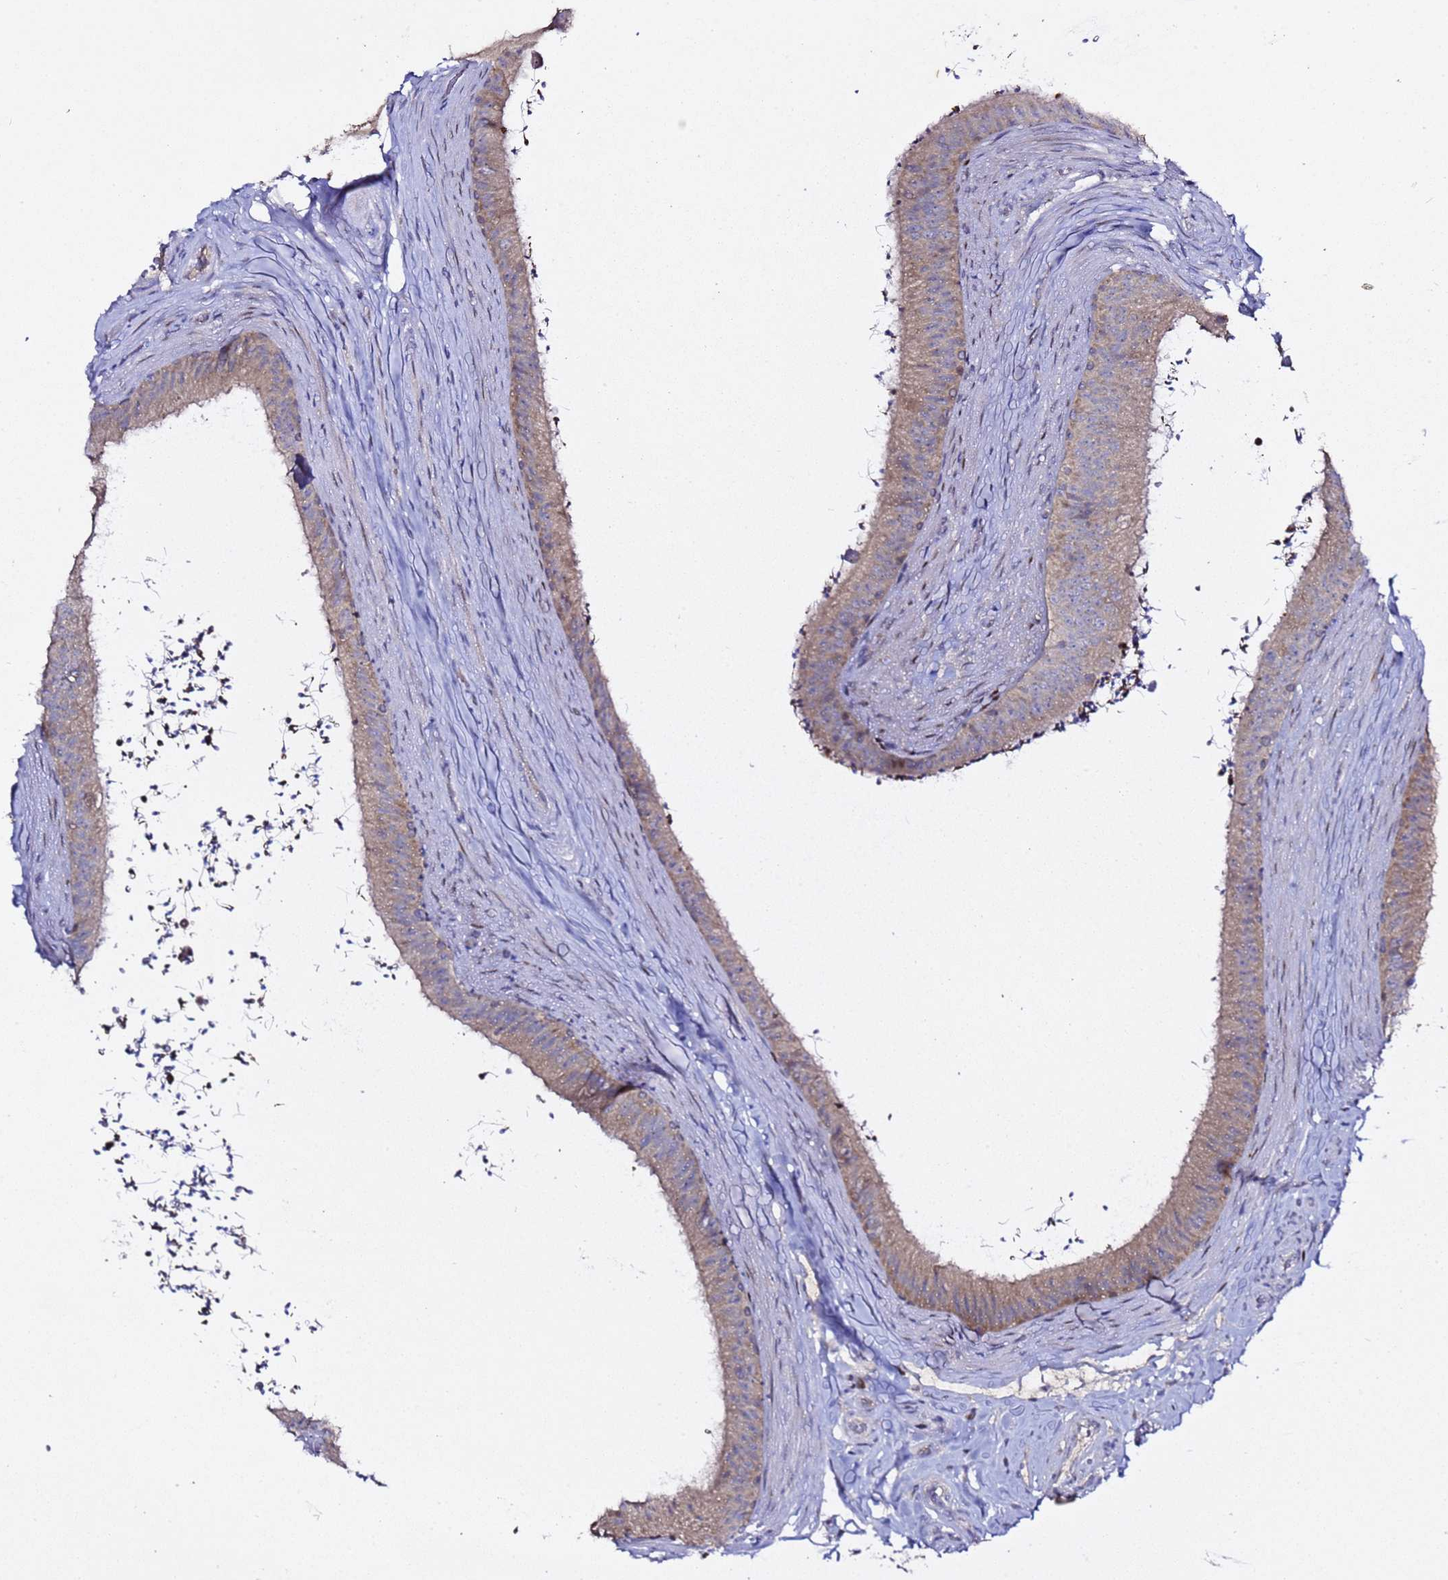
{"staining": {"intensity": "weak", "quantity": "25%-75%", "location": "cytoplasmic/membranous"}, "tissue": "epididymis", "cell_type": "Glandular cells", "image_type": "normal", "snomed": [{"axis": "morphology", "description": "Normal tissue, NOS"}, {"axis": "topography", "description": "Testis"}, {"axis": "topography", "description": "Epididymis"}], "caption": "About 25%-75% of glandular cells in benign epididymis exhibit weak cytoplasmic/membranous protein positivity as visualized by brown immunohistochemical staining.", "gene": "ALG3", "patient": {"sex": "male", "age": 41}}